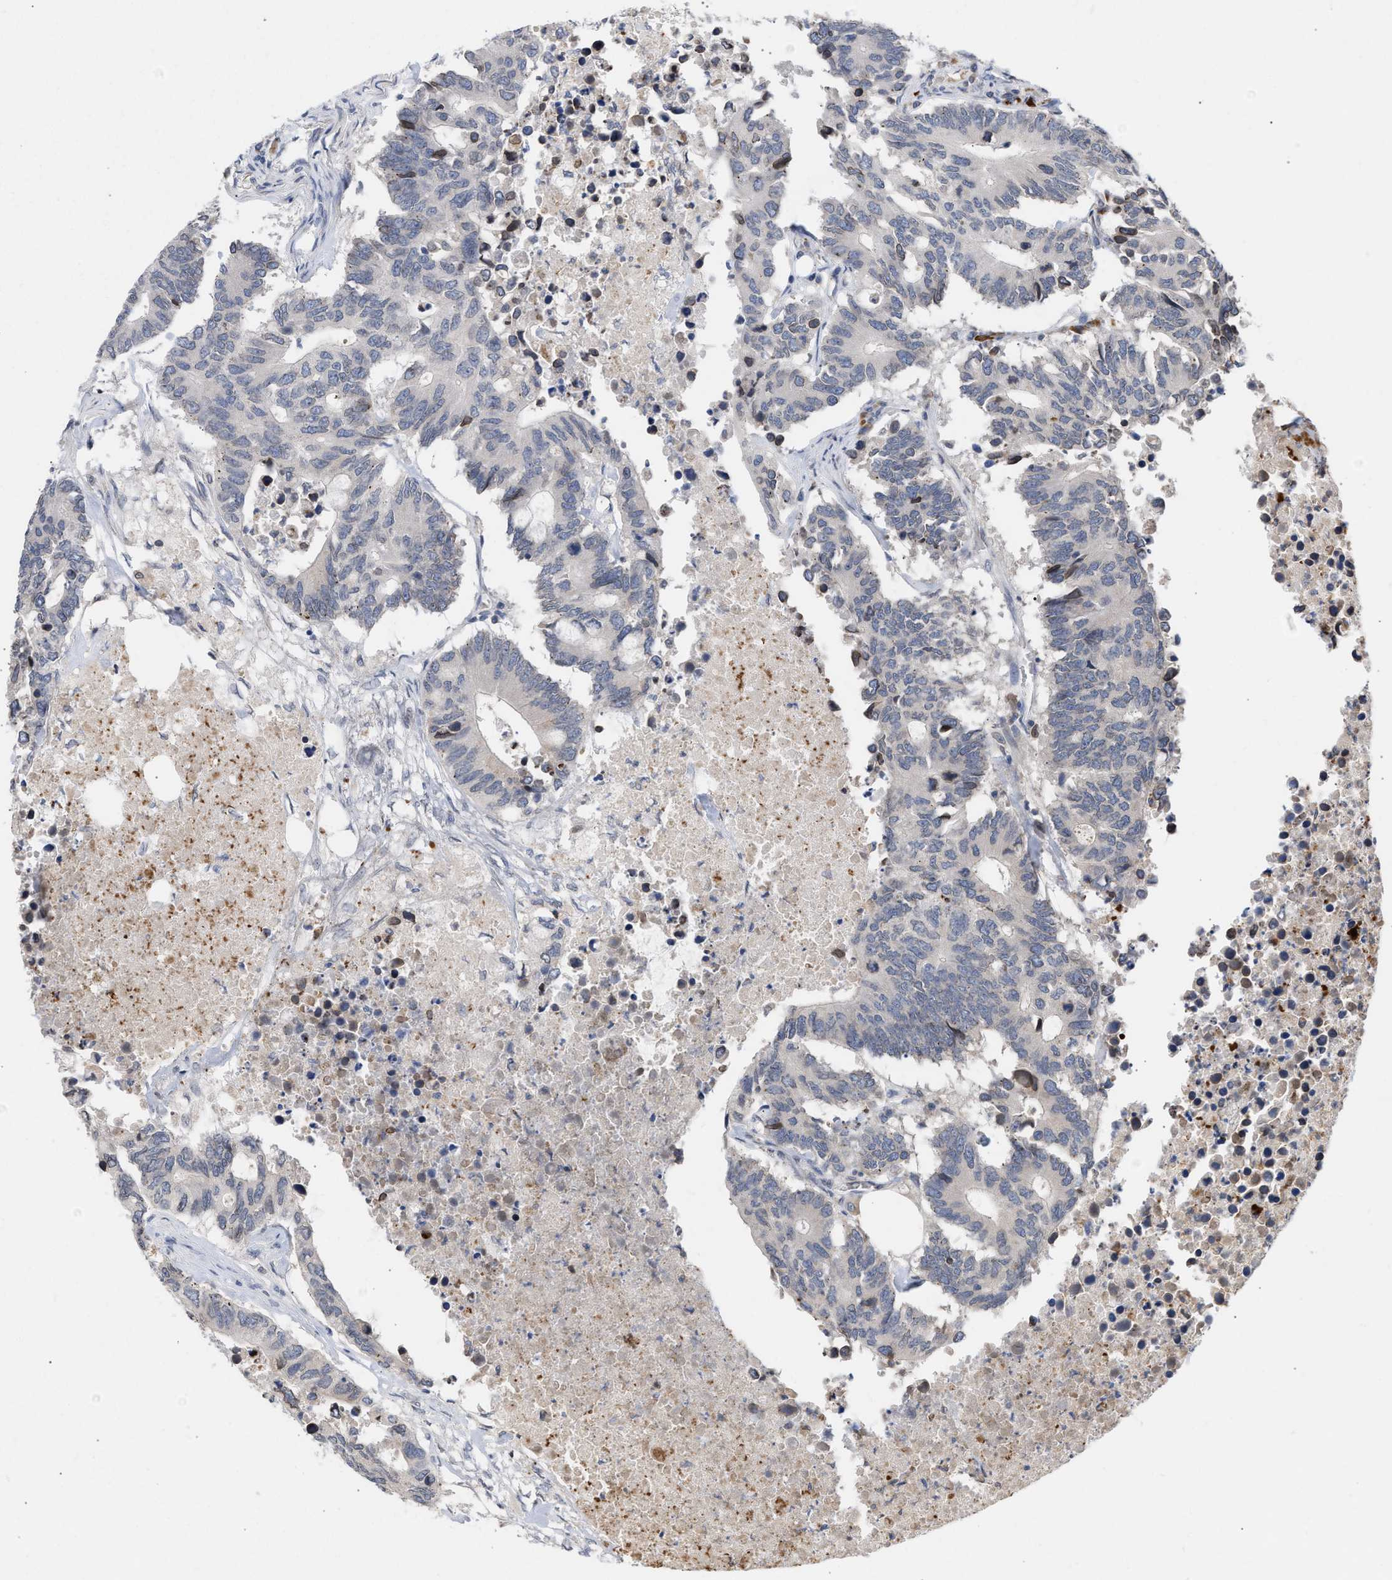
{"staining": {"intensity": "negative", "quantity": "none", "location": "none"}, "tissue": "colorectal cancer", "cell_type": "Tumor cells", "image_type": "cancer", "snomed": [{"axis": "morphology", "description": "Adenocarcinoma, NOS"}, {"axis": "topography", "description": "Colon"}], "caption": "Colorectal cancer (adenocarcinoma) stained for a protein using IHC reveals no staining tumor cells.", "gene": "NUP62", "patient": {"sex": "male", "age": 71}}